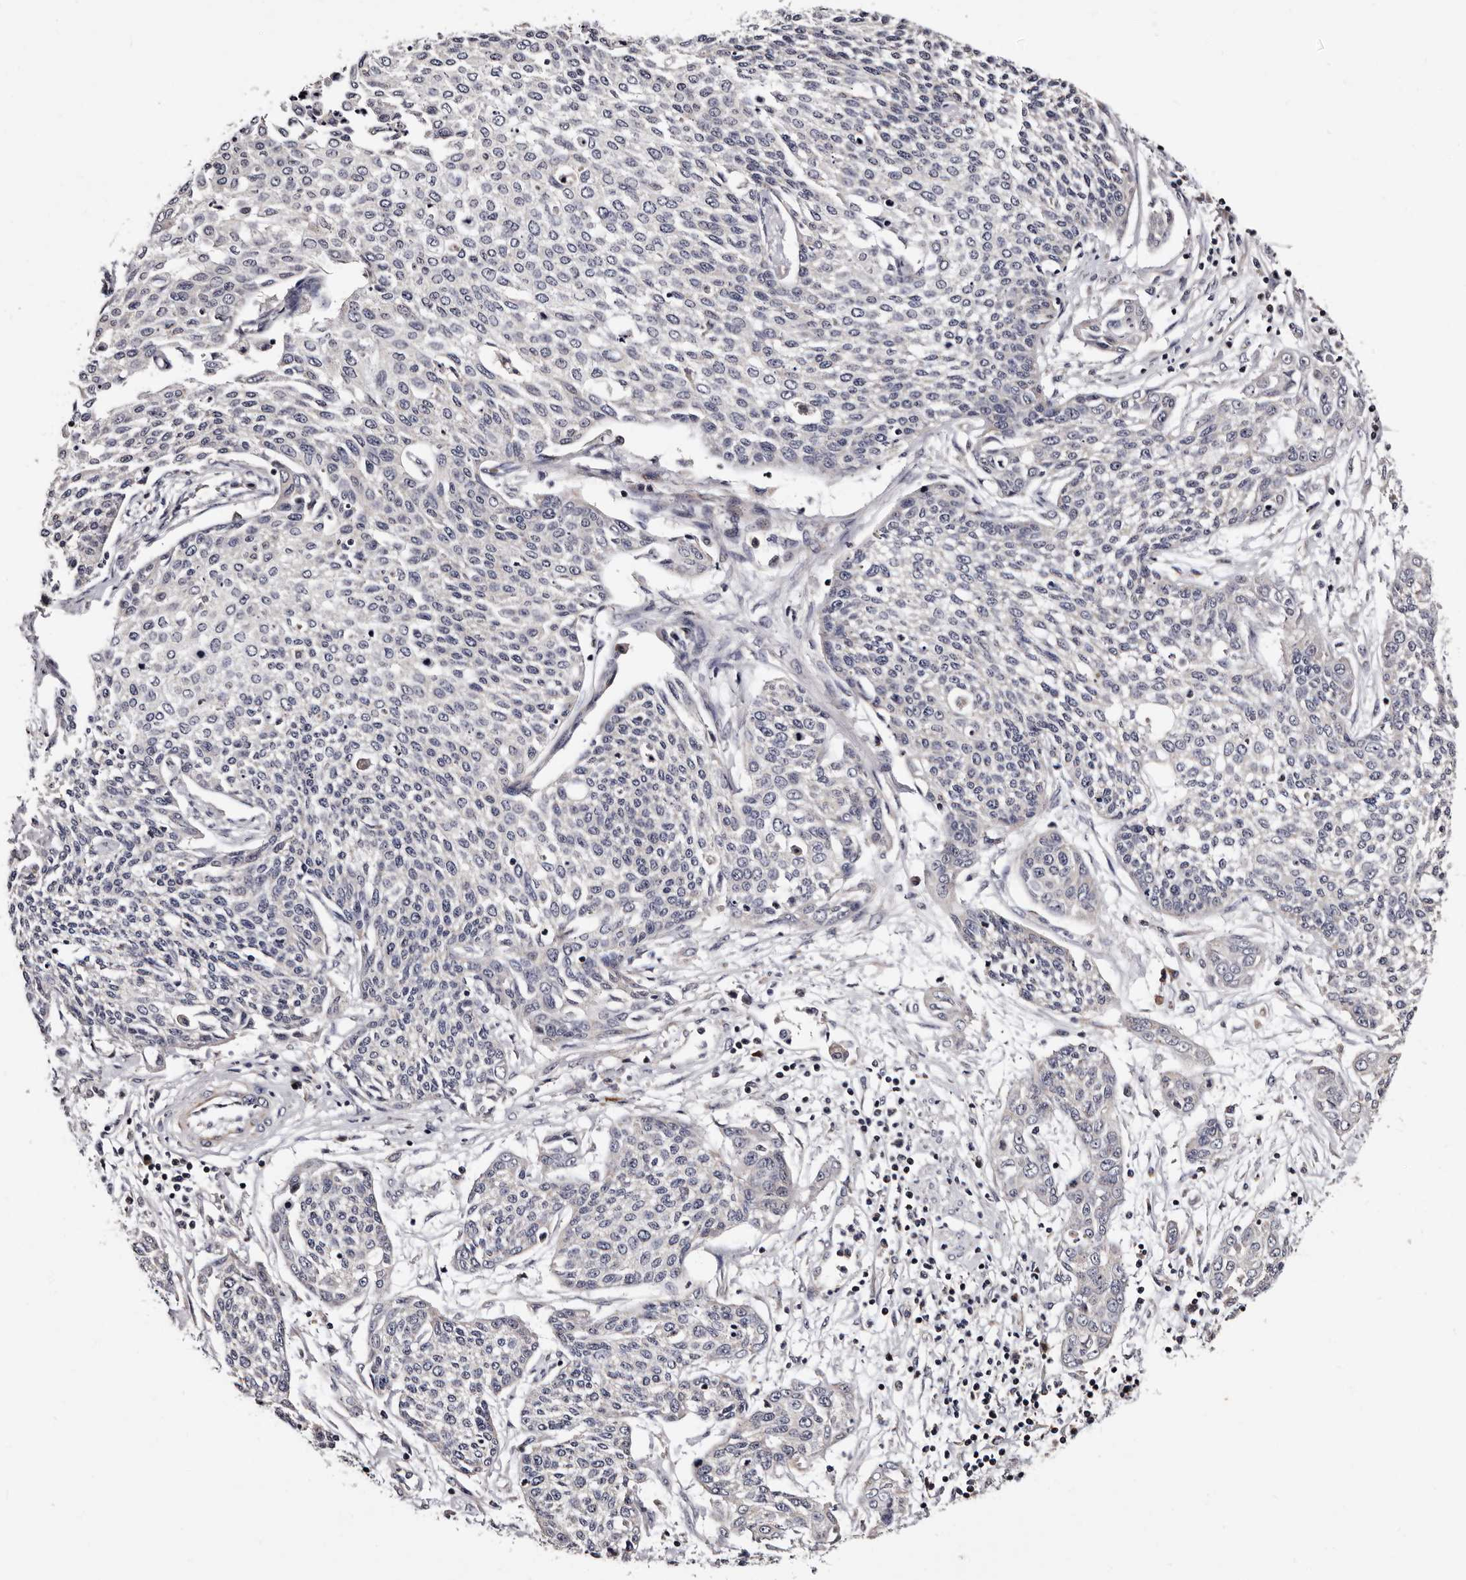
{"staining": {"intensity": "negative", "quantity": "none", "location": "none"}, "tissue": "cervical cancer", "cell_type": "Tumor cells", "image_type": "cancer", "snomed": [{"axis": "morphology", "description": "Squamous cell carcinoma, NOS"}, {"axis": "topography", "description": "Cervix"}], "caption": "Immunohistochemistry histopathology image of neoplastic tissue: cervical squamous cell carcinoma stained with DAB (3,3'-diaminobenzidine) displays no significant protein positivity in tumor cells.", "gene": "TAF4B", "patient": {"sex": "female", "age": 34}}